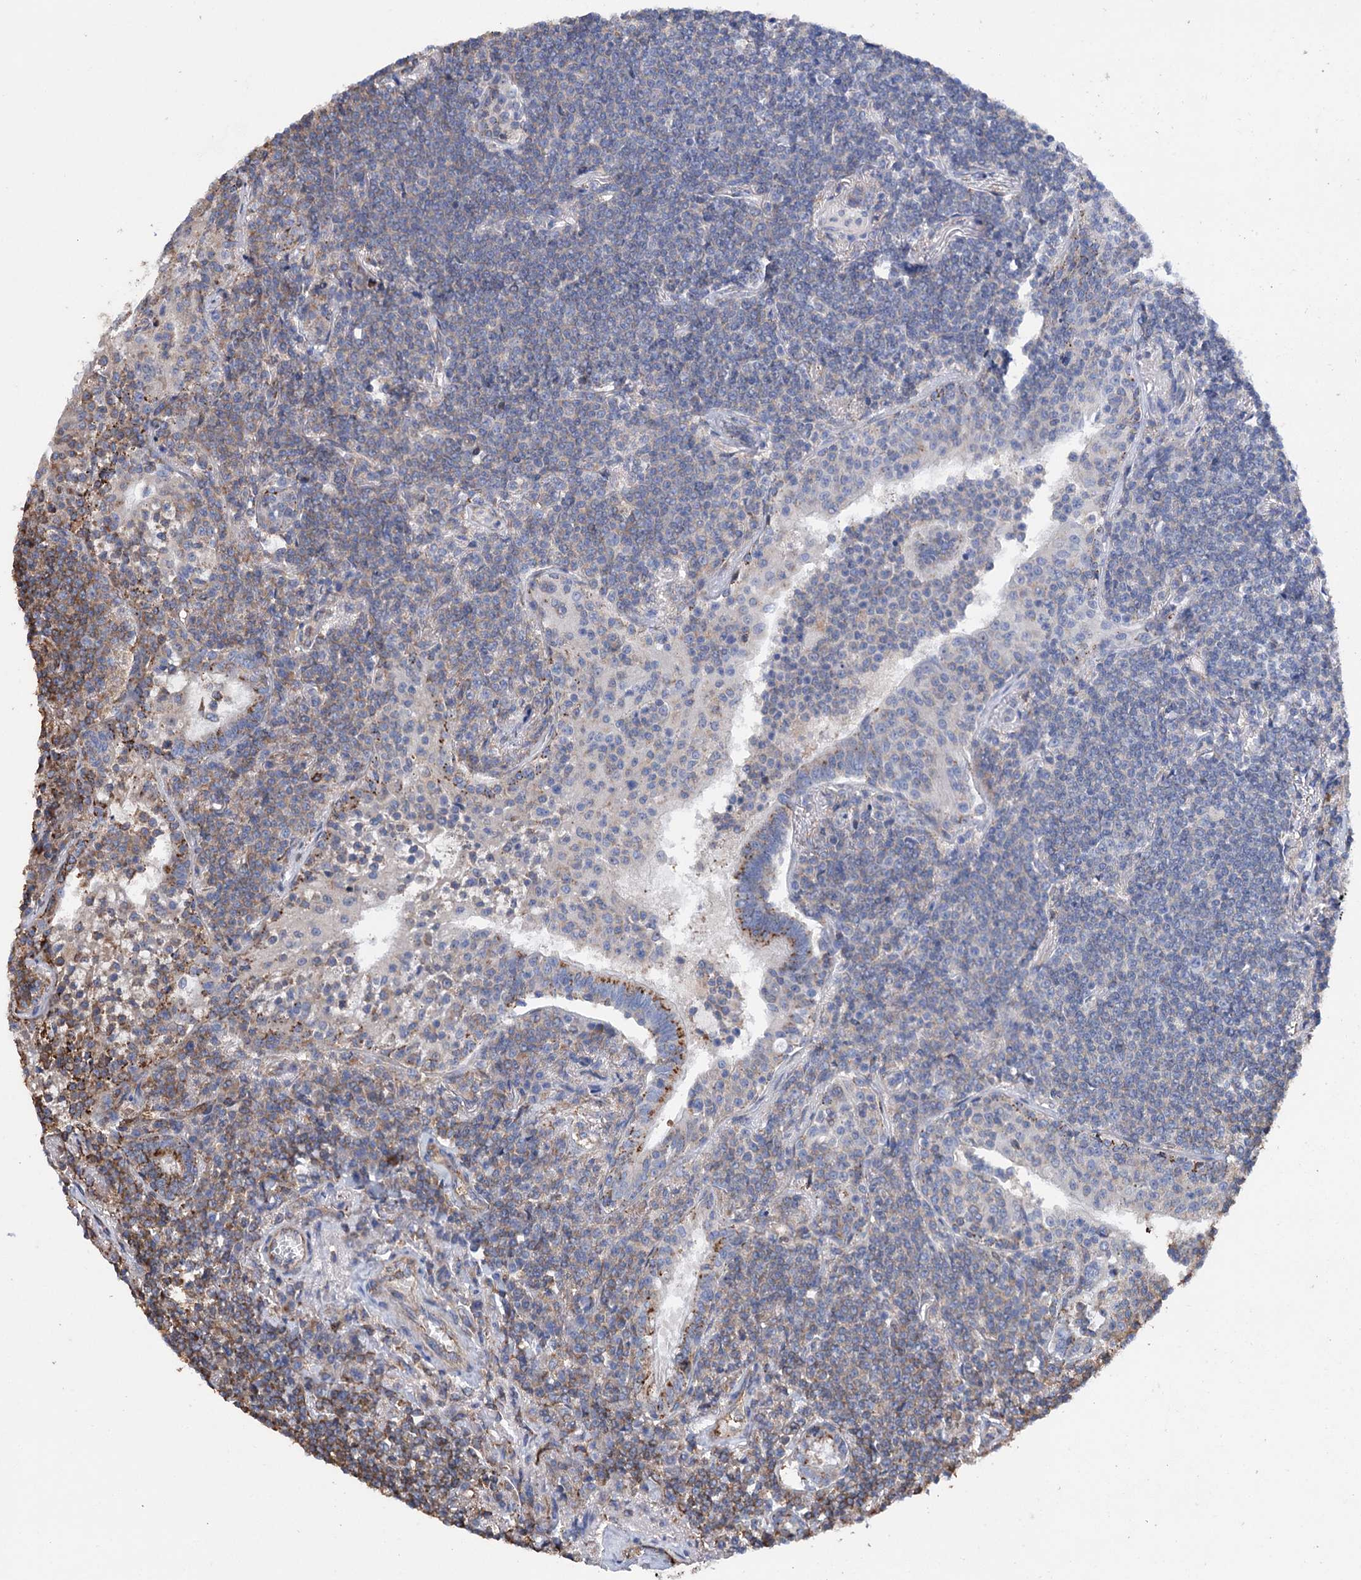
{"staining": {"intensity": "weak", "quantity": "25%-75%", "location": "cytoplasmic/membranous"}, "tissue": "lymphoma", "cell_type": "Tumor cells", "image_type": "cancer", "snomed": [{"axis": "morphology", "description": "Malignant lymphoma, non-Hodgkin's type, Low grade"}, {"axis": "topography", "description": "Lung"}], "caption": "An IHC micrograph of neoplastic tissue is shown. Protein staining in brown labels weak cytoplasmic/membranous positivity in lymphoma within tumor cells.", "gene": "SCPEP1", "patient": {"sex": "female", "age": 71}}